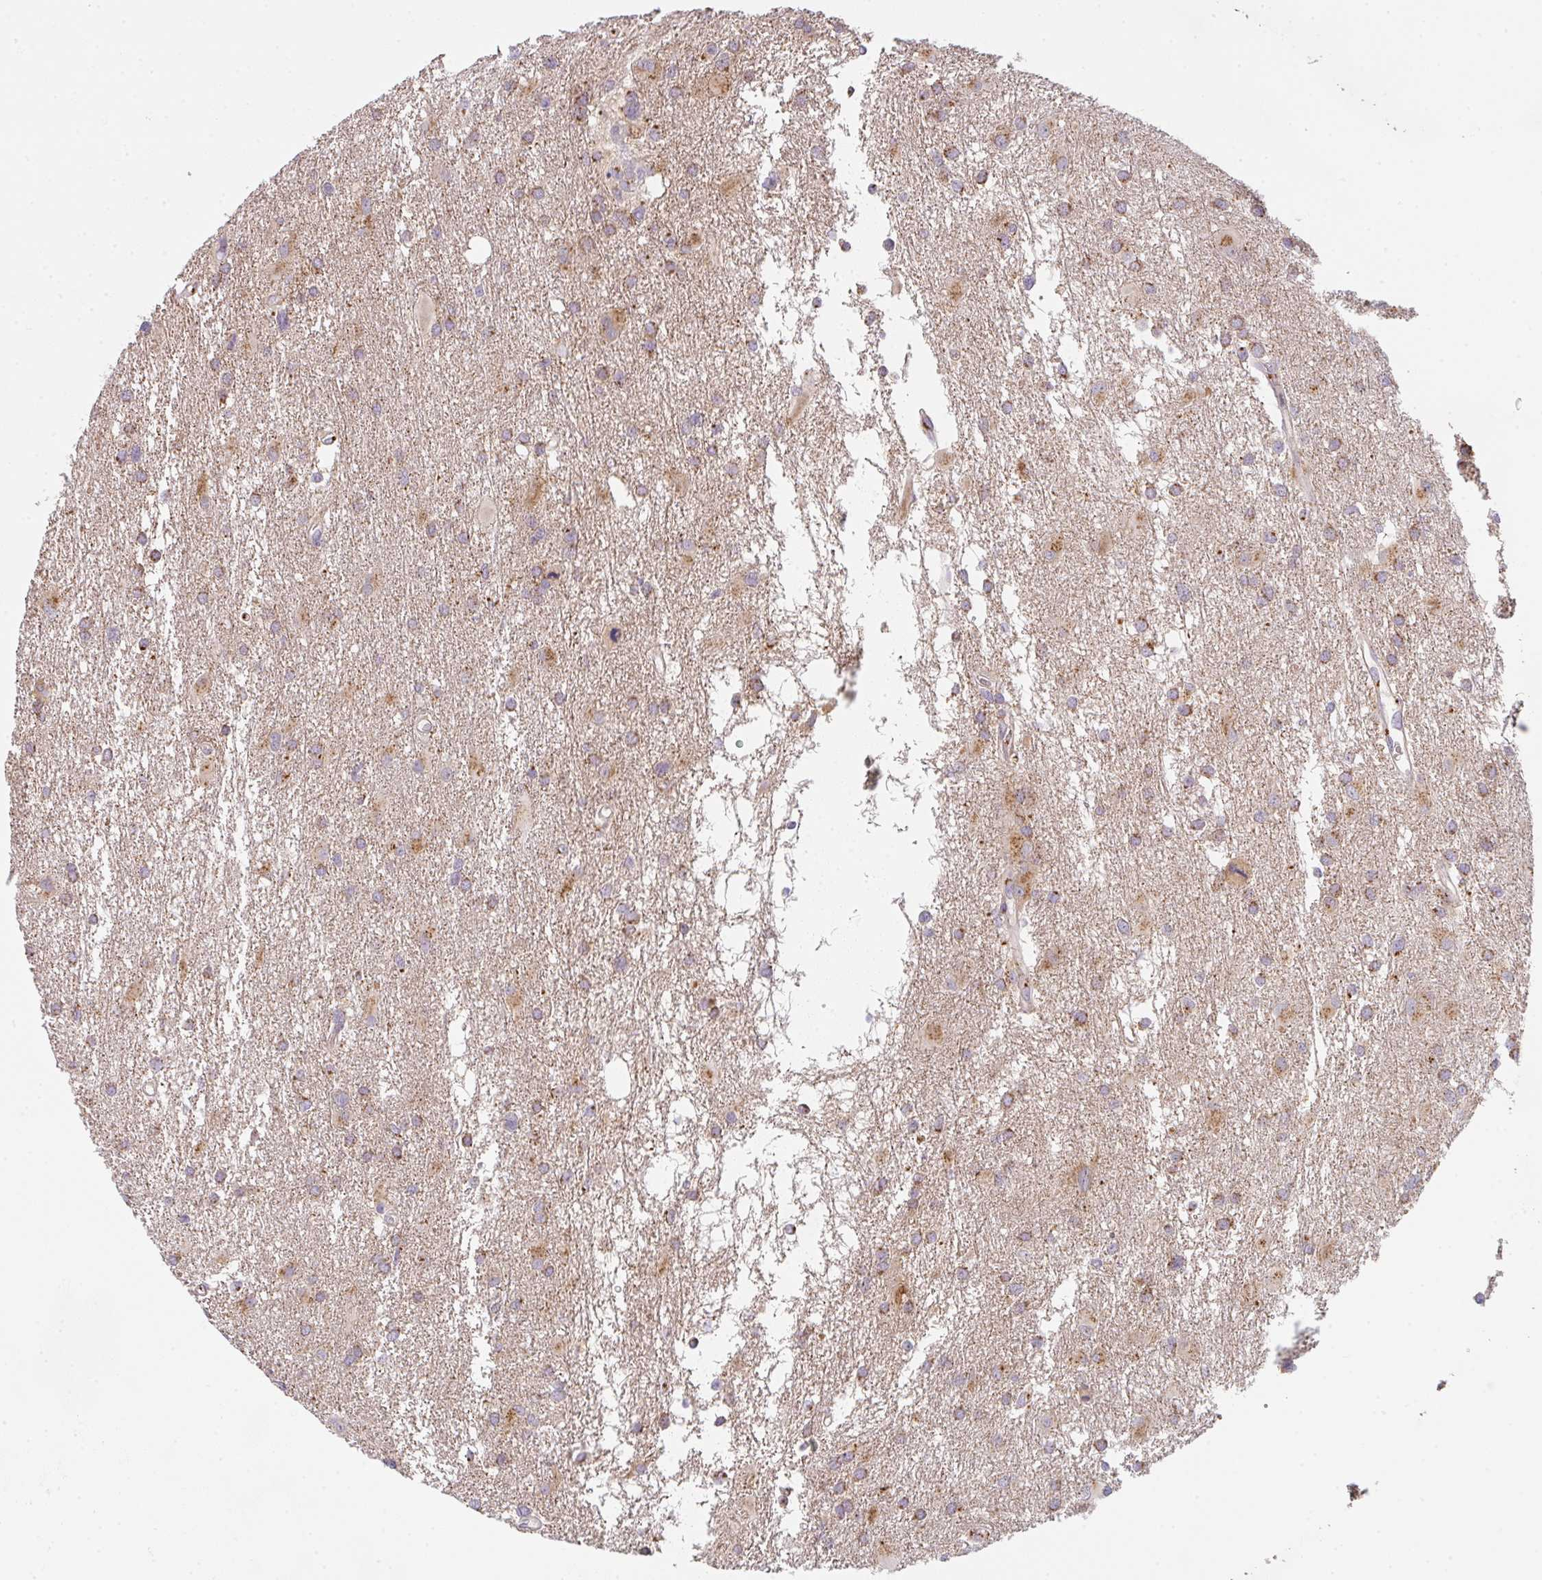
{"staining": {"intensity": "strong", "quantity": ">75%", "location": "cytoplasmic/membranous"}, "tissue": "glioma", "cell_type": "Tumor cells", "image_type": "cancer", "snomed": [{"axis": "morphology", "description": "Glioma, malignant, High grade"}, {"axis": "topography", "description": "Brain"}], "caption": "Human malignant high-grade glioma stained with a protein marker reveals strong staining in tumor cells.", "gene": "GVQW3", "patient": {"sex": "male", "age": 53}}